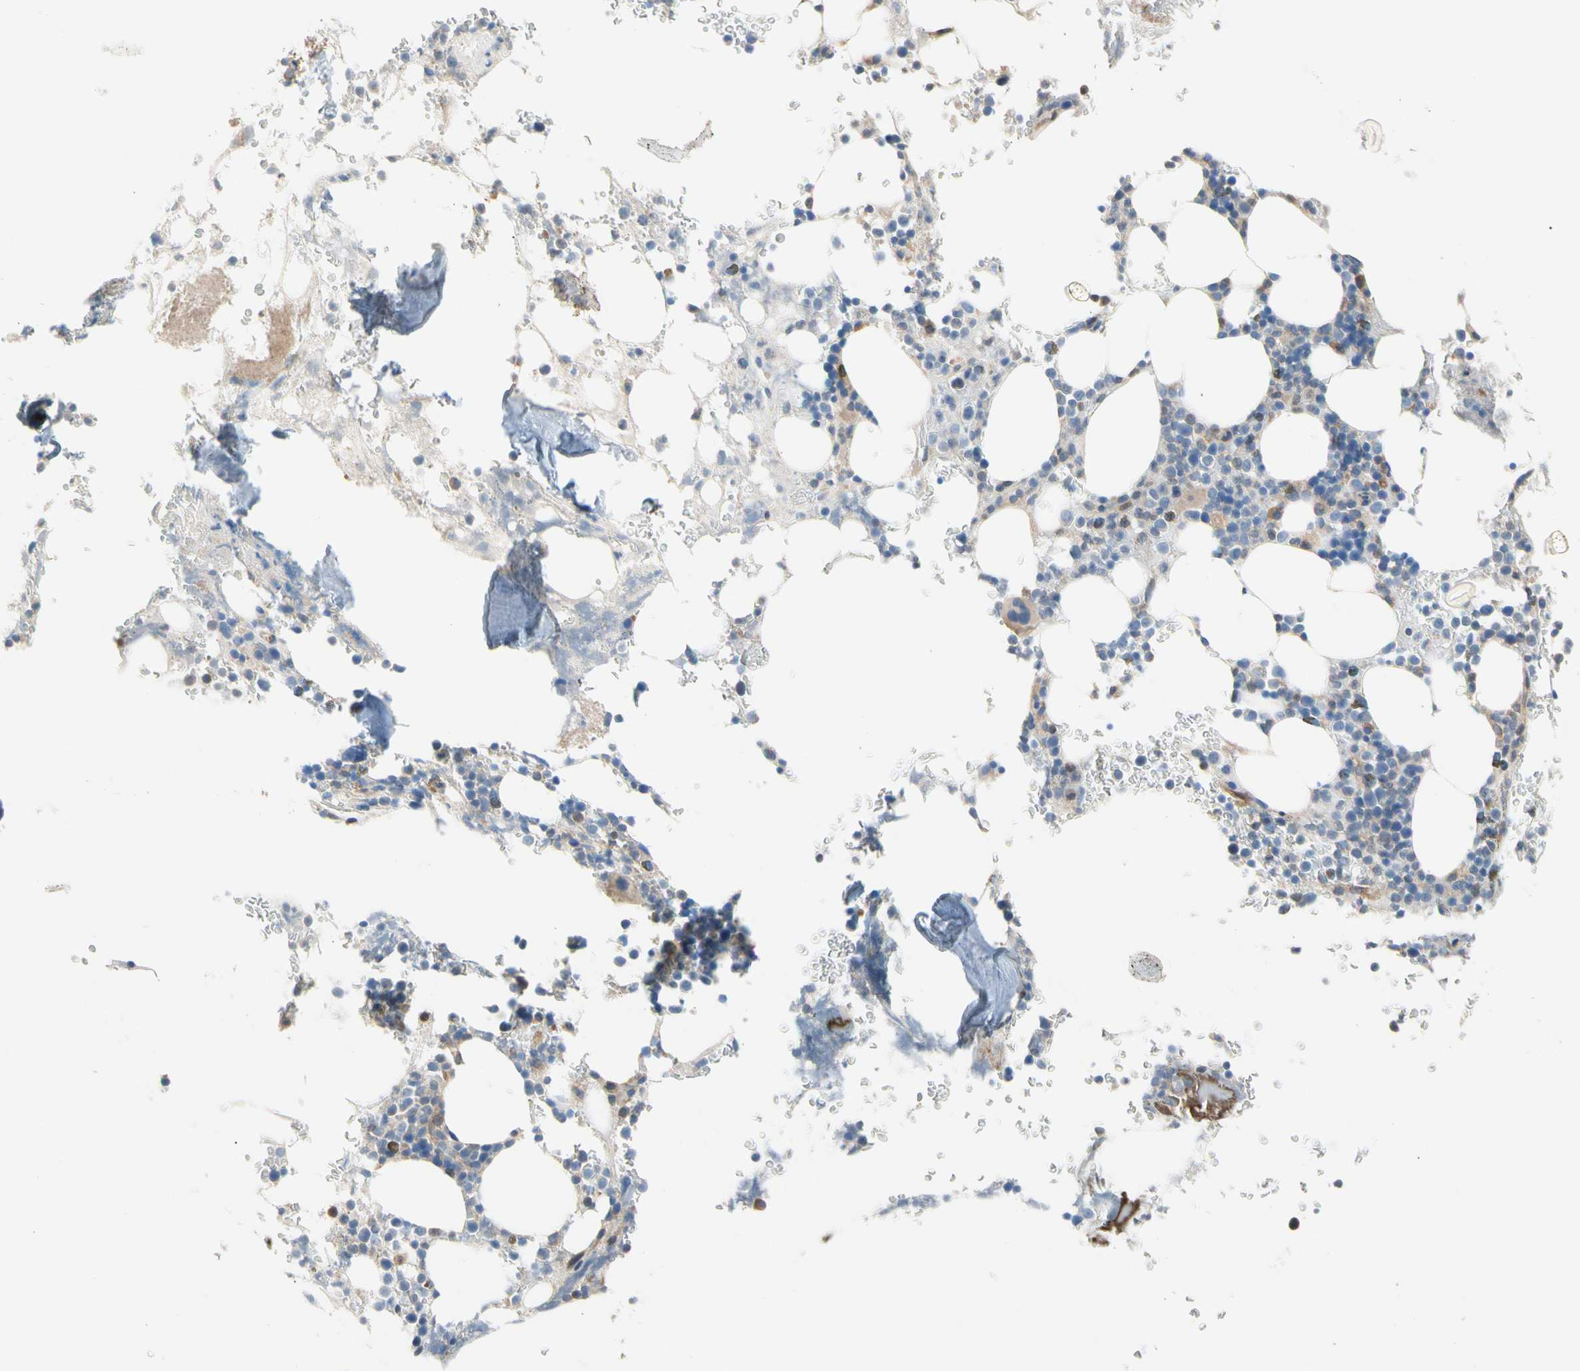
{"staining": {"intensity": "weak", "quantity": "<25%", "location": "cytoplasmic/membranous"}, "tissue": "bone marrow", "cell_type": "Hematopoietic cells", "image_type": "normal", "snomed": [{"axis": "morphology", "description": "Normal tissue, NOS"}, {"axis": "topography", "description": "Bone marrow"}], "caption": "IHC of benign human bone marrow exhibits no expression in hematopoietic cells.", "gene": "MAP3K3", "patient": {"sex": "female", "age": 73}}